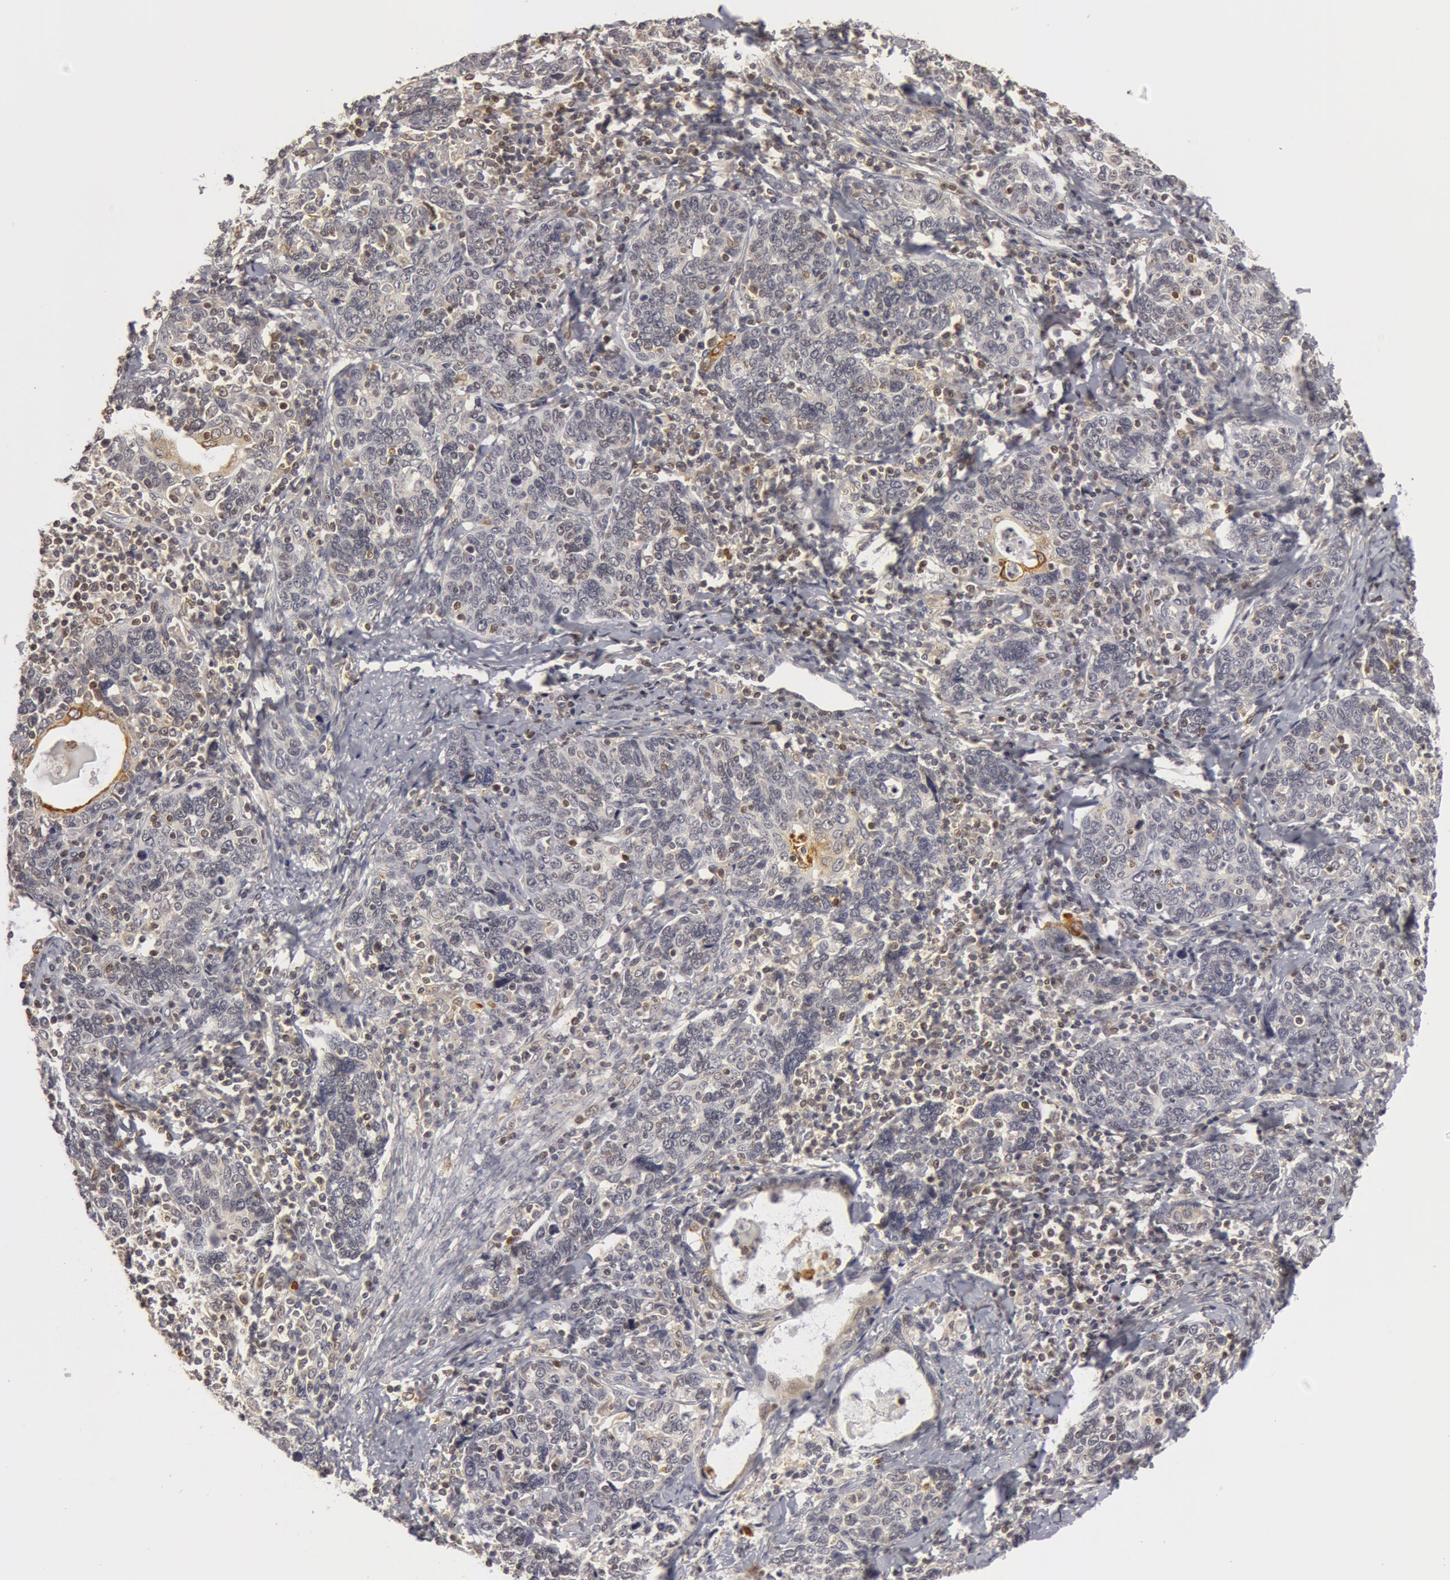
{"staining": {"intensity": "negative", "quantity": "none", "location": "none"}, "tissue": "cervical cancer", "cell_type": "Tumor cells", "image_type": "cancer", "snomed": [{"axis": "morphology", "description": "Squamous cell carcinoma, NOS"}, {"axis": "topography", "description": "Cervix"}], "caption": "IHC photomicrograph of neoplastic tissue: cervical cancer (squamous cell carcinoma) stained with DAB (3,3'-diaminobenzidine) reveals no significant protein positivity in tumor cells.", "gene": "OASL", "patient": {"sex": "female", "age": 41}}